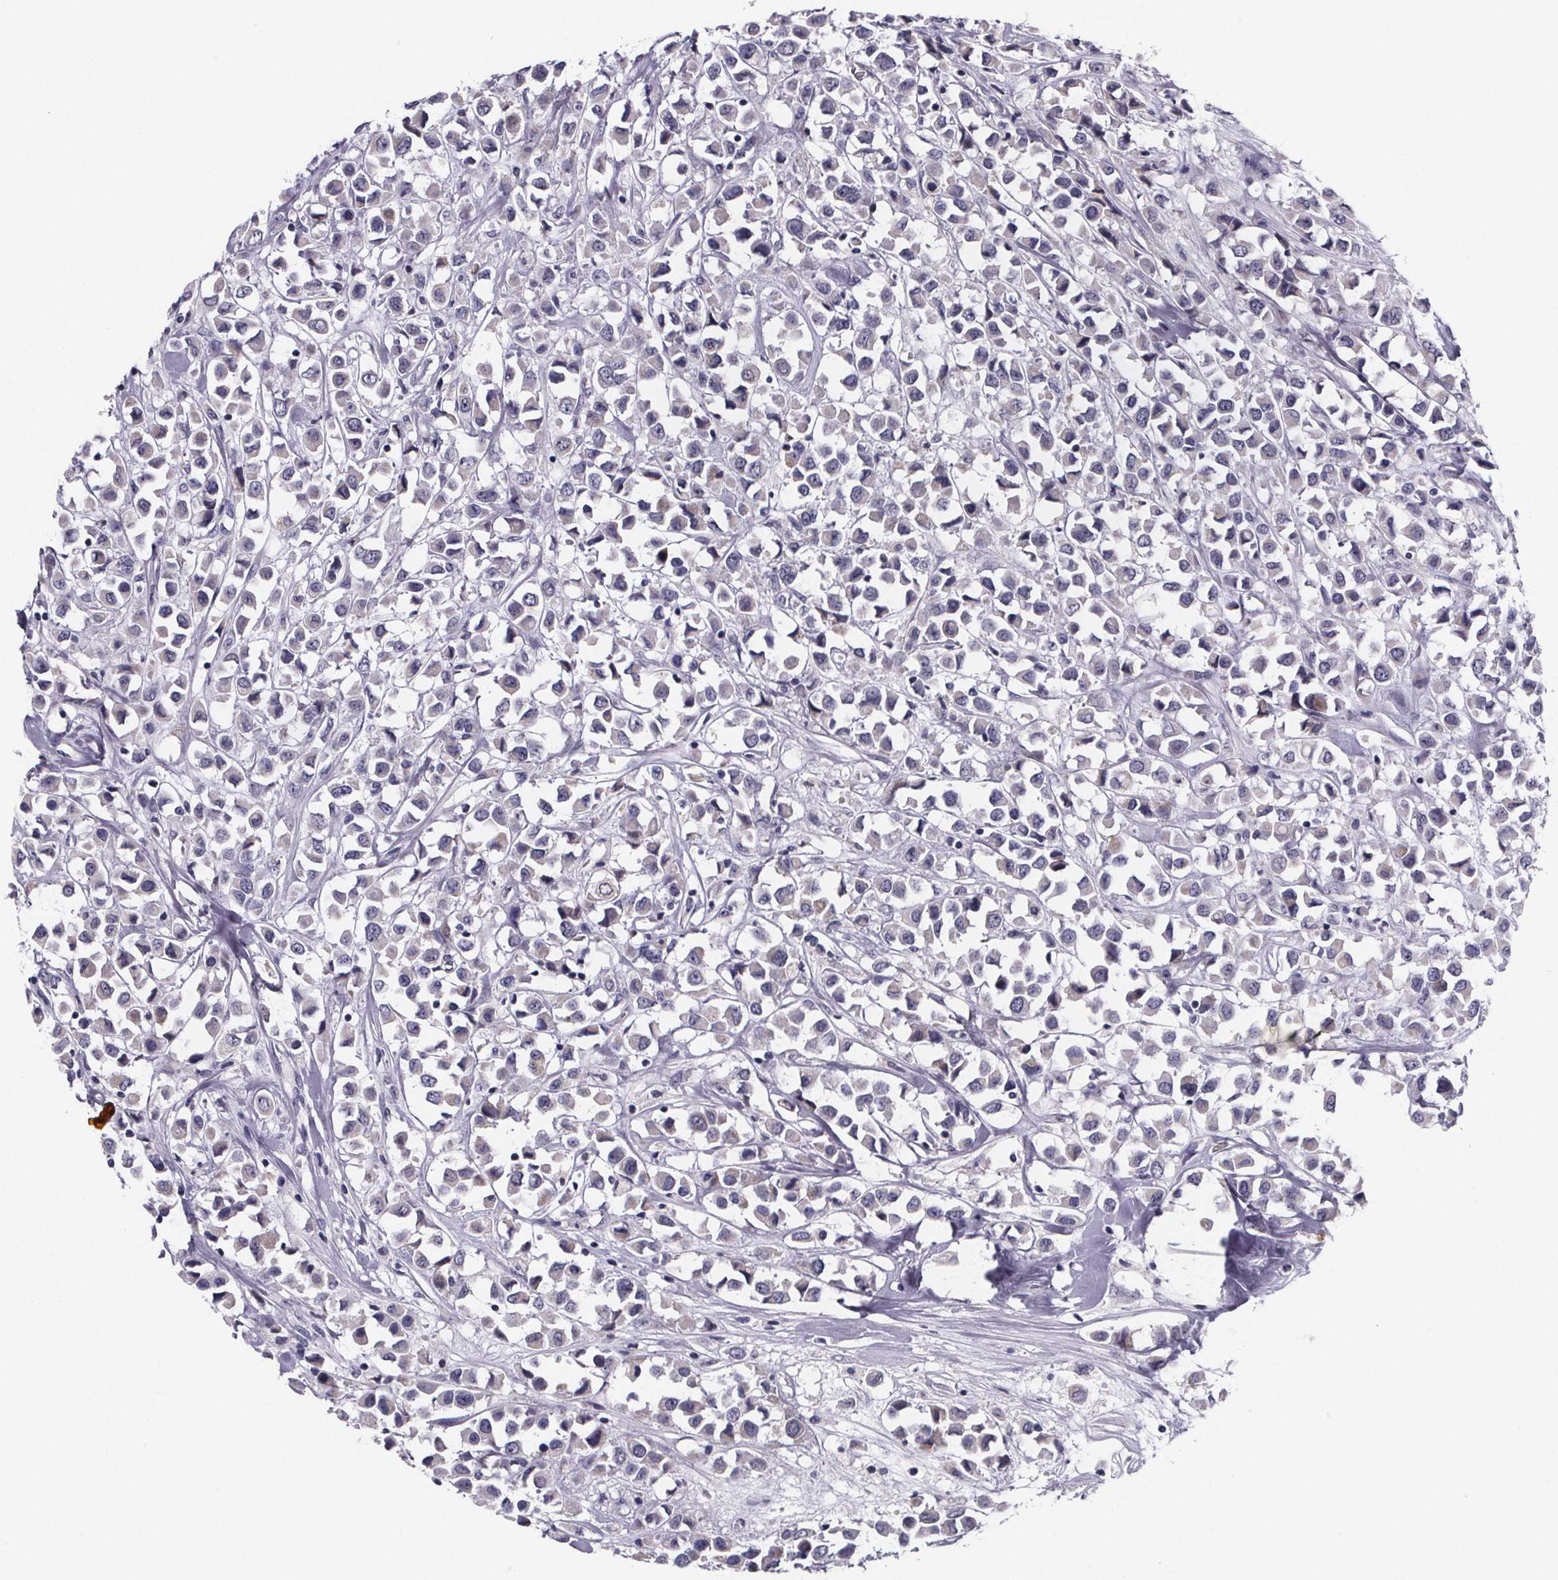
{"staining": {"intensity": "negative", "quantity": "none", "location": "none"}, "tissue": "breast cancer", "cell_type": "Tumor cells", "image_type": "cancer", "snomed": [{"axis": "morphology", "description": "Duct carcinoma"}, {"axis": "topography", "description": "Breast"}], "caption": "A histopathology image of human breast cancer is negative for staining in tumor cells. (DAB (3,3'-diaminobenzidine) immunohistochemistry visualized using brightfield microscopy, high magnification).", "gene": "PAH", "patient": {"sex": "female", "age": 61}}